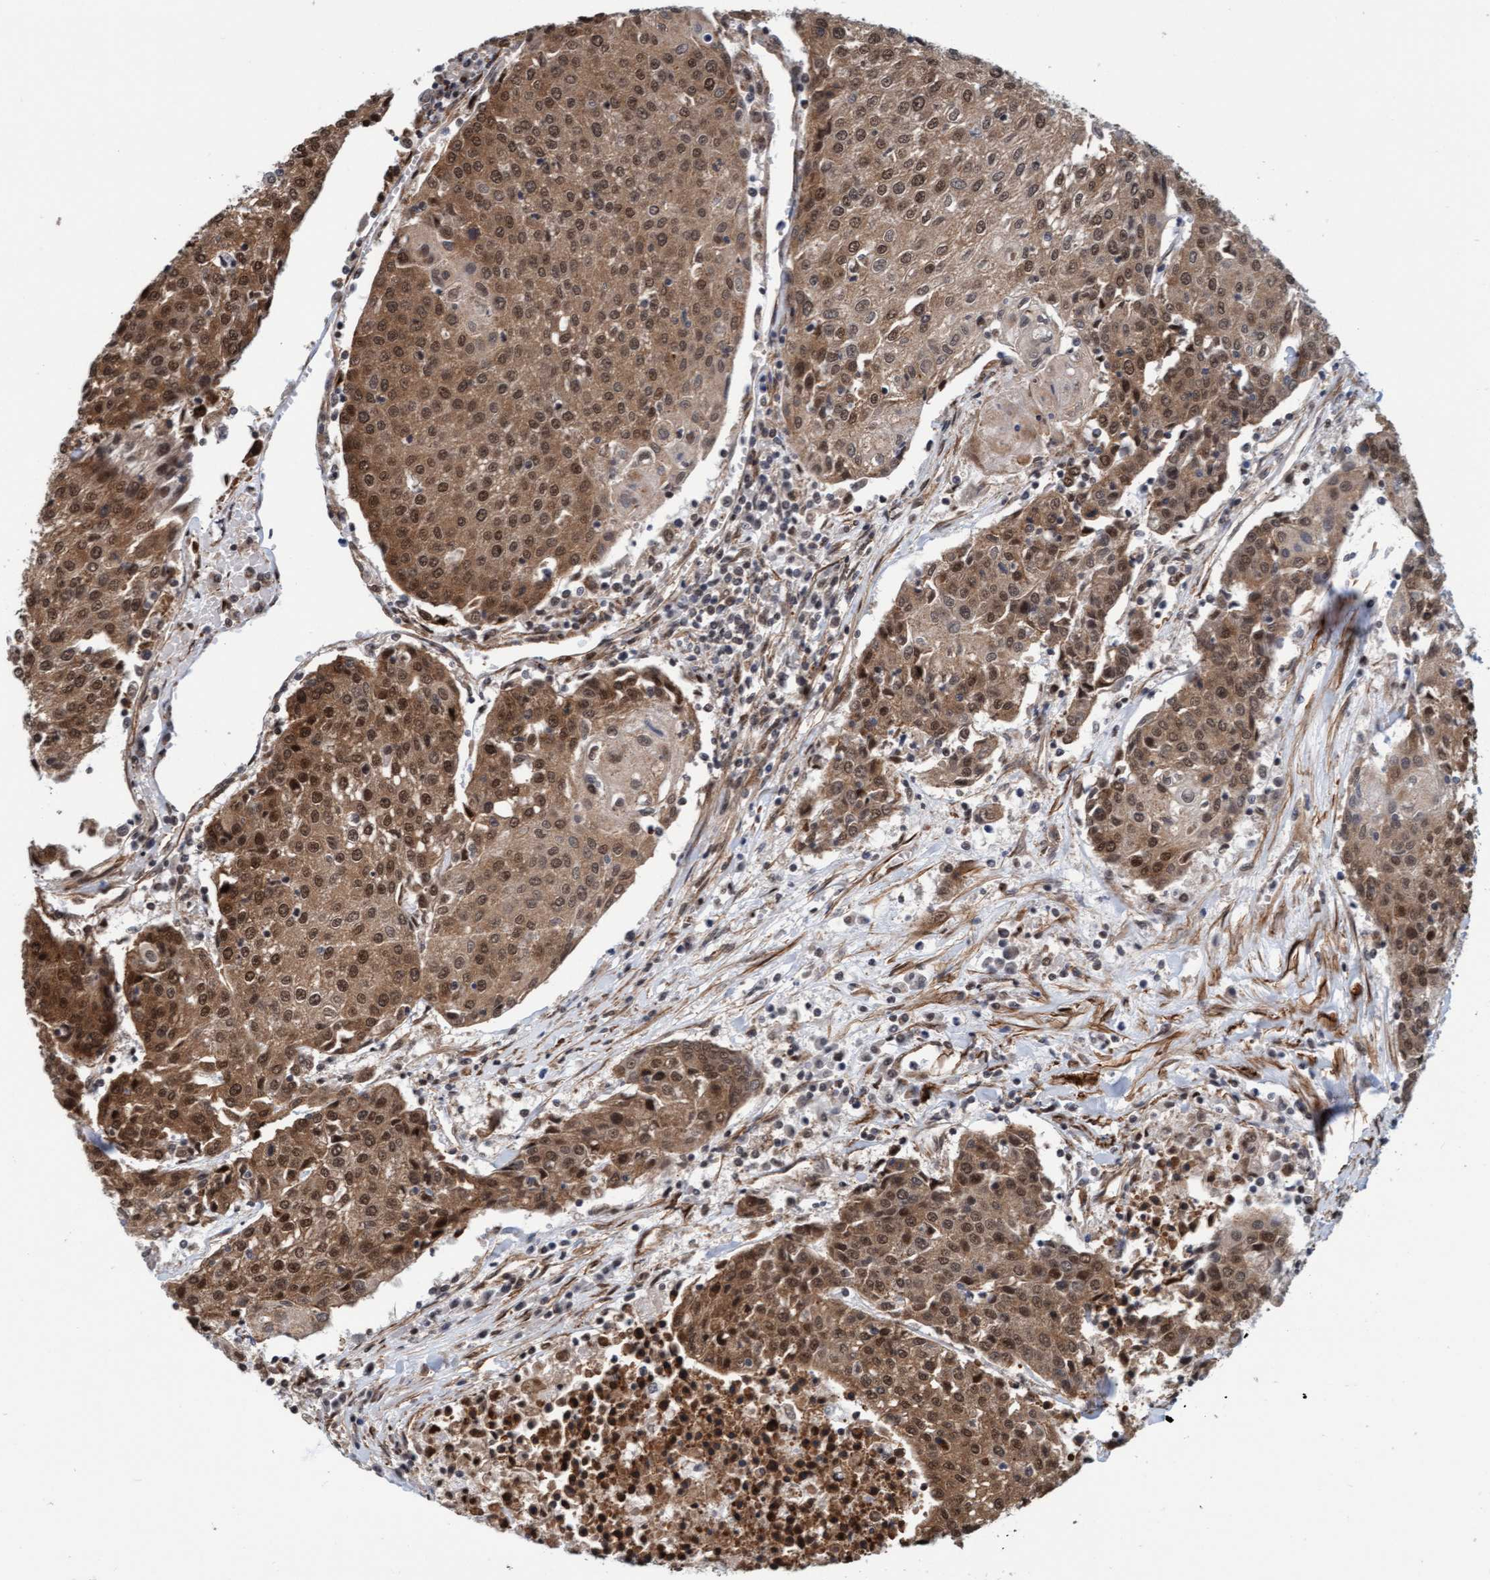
{"staining": {"intensity": "moderate", "quantity": ">75%", "location": "cytoplasmic/membranous,nuclear"}, "tissue": "urothelial cancer", "cell_type": "Tumor cells", "image_type": "cancer", "snomed": [{"axis": "morphology", "description": "Urothelial carcinoma, High grade"}, {"axis": "topography", "description": "Urinary bladder"}], "caption": "A medium amount of moderate cytoplasmic/membranous and nuclear staining is seen in about >75% of tumor cells in urothelial cancer tissue.", "gene": "STXBP4", "patient": {"sex": "female", "age": 85}}